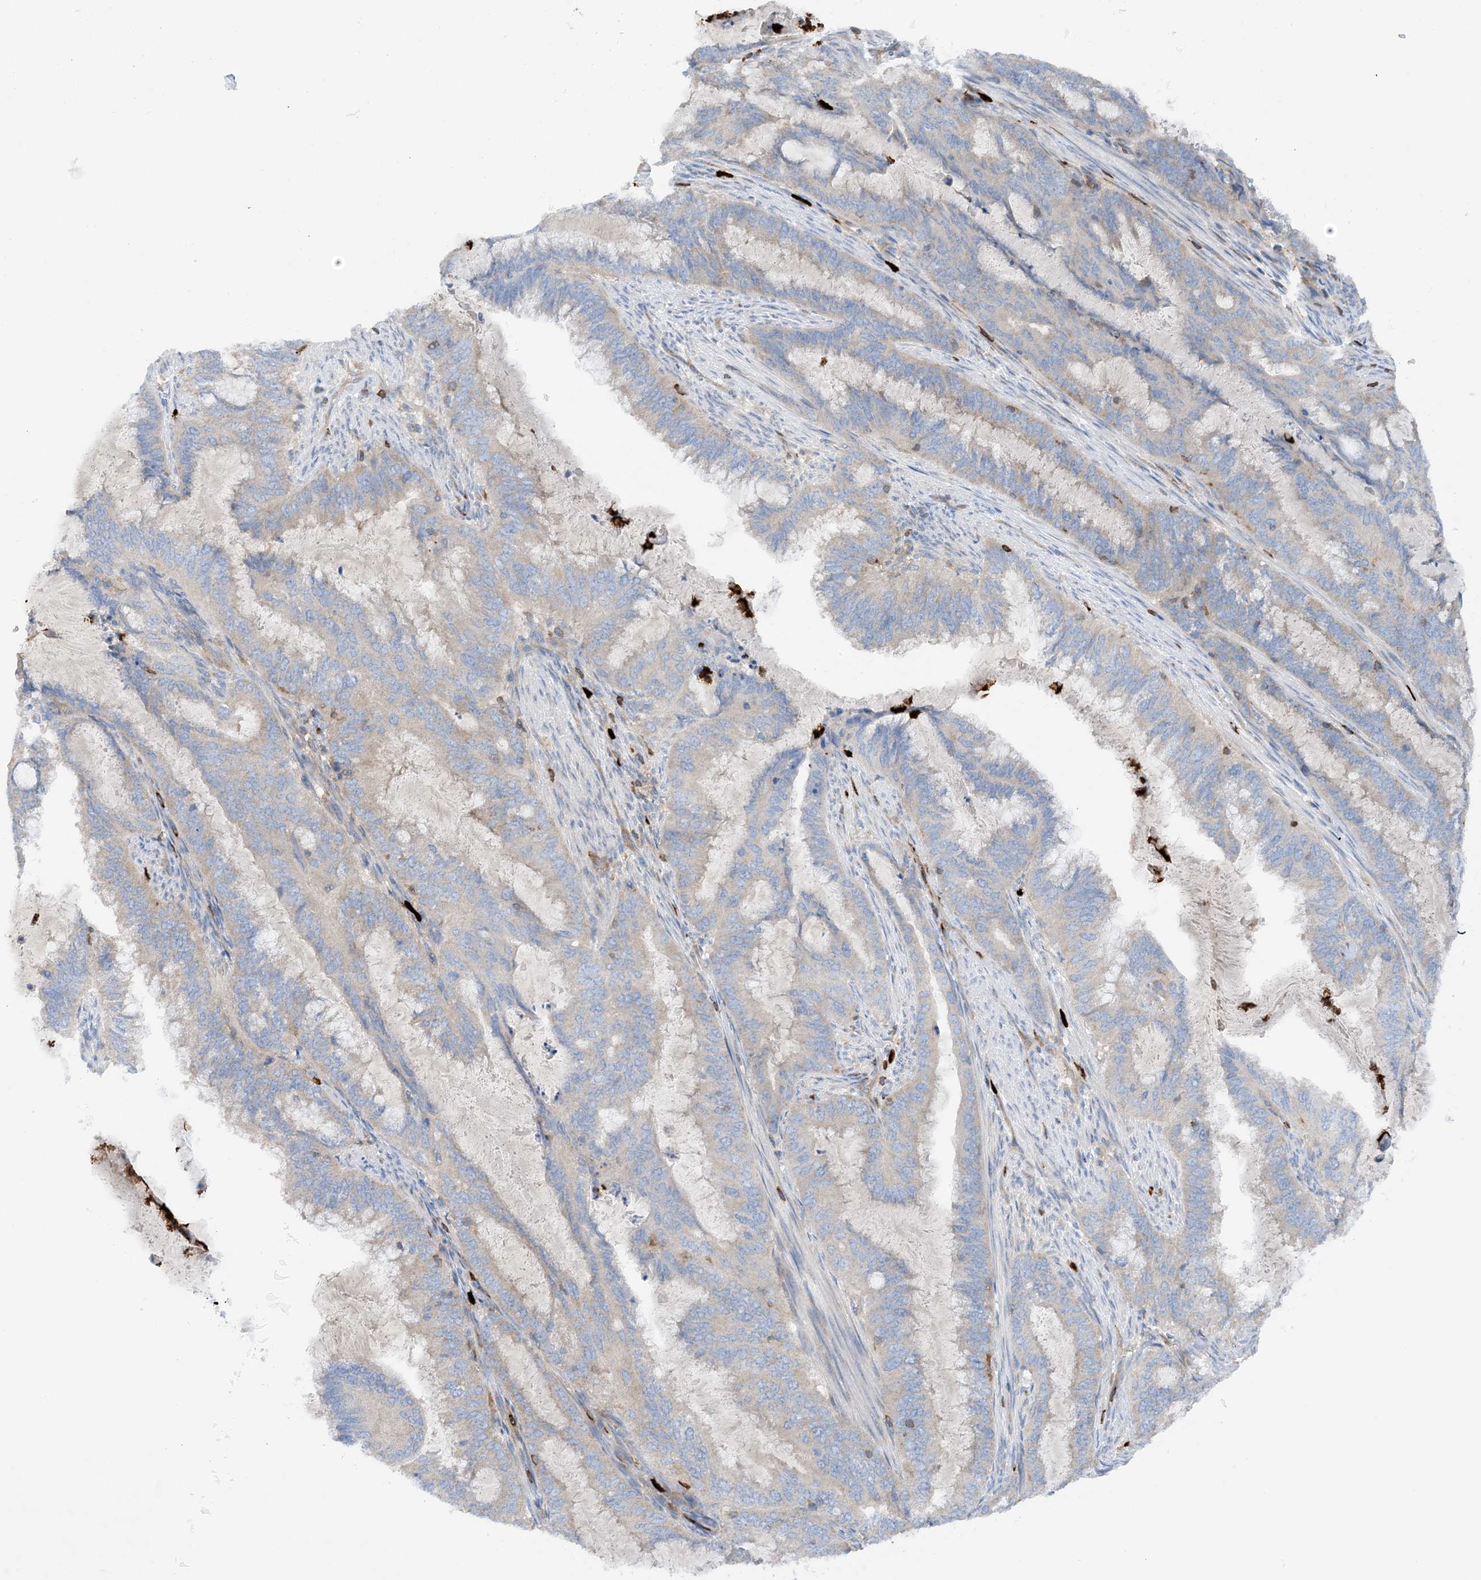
{"staining": {"intensity": "negative", "quantity": "none", "location": "none"}, "tissue": "endometrial cancer", "cell_type": "Tumor cells", "image_type": "cancer", "snomed": [{"axis": "morphology", "description": "Adenocarcinoma, NOS"}, {"axis": "topography", "description": "Endometrium"}], "caption": "A photomicrograph of human adenocarcinoma (endometrial) is negative for staining in tumor cells. The staining was performed using DAB (3,3'-diaminobenzidine) to visualize the protein expression in brown, while the nuclei were stained in blue with hematoxylin (Magnification: 20x).", "gene": "PHACTR2", "patient": {"sex": "female", "age": 51}}